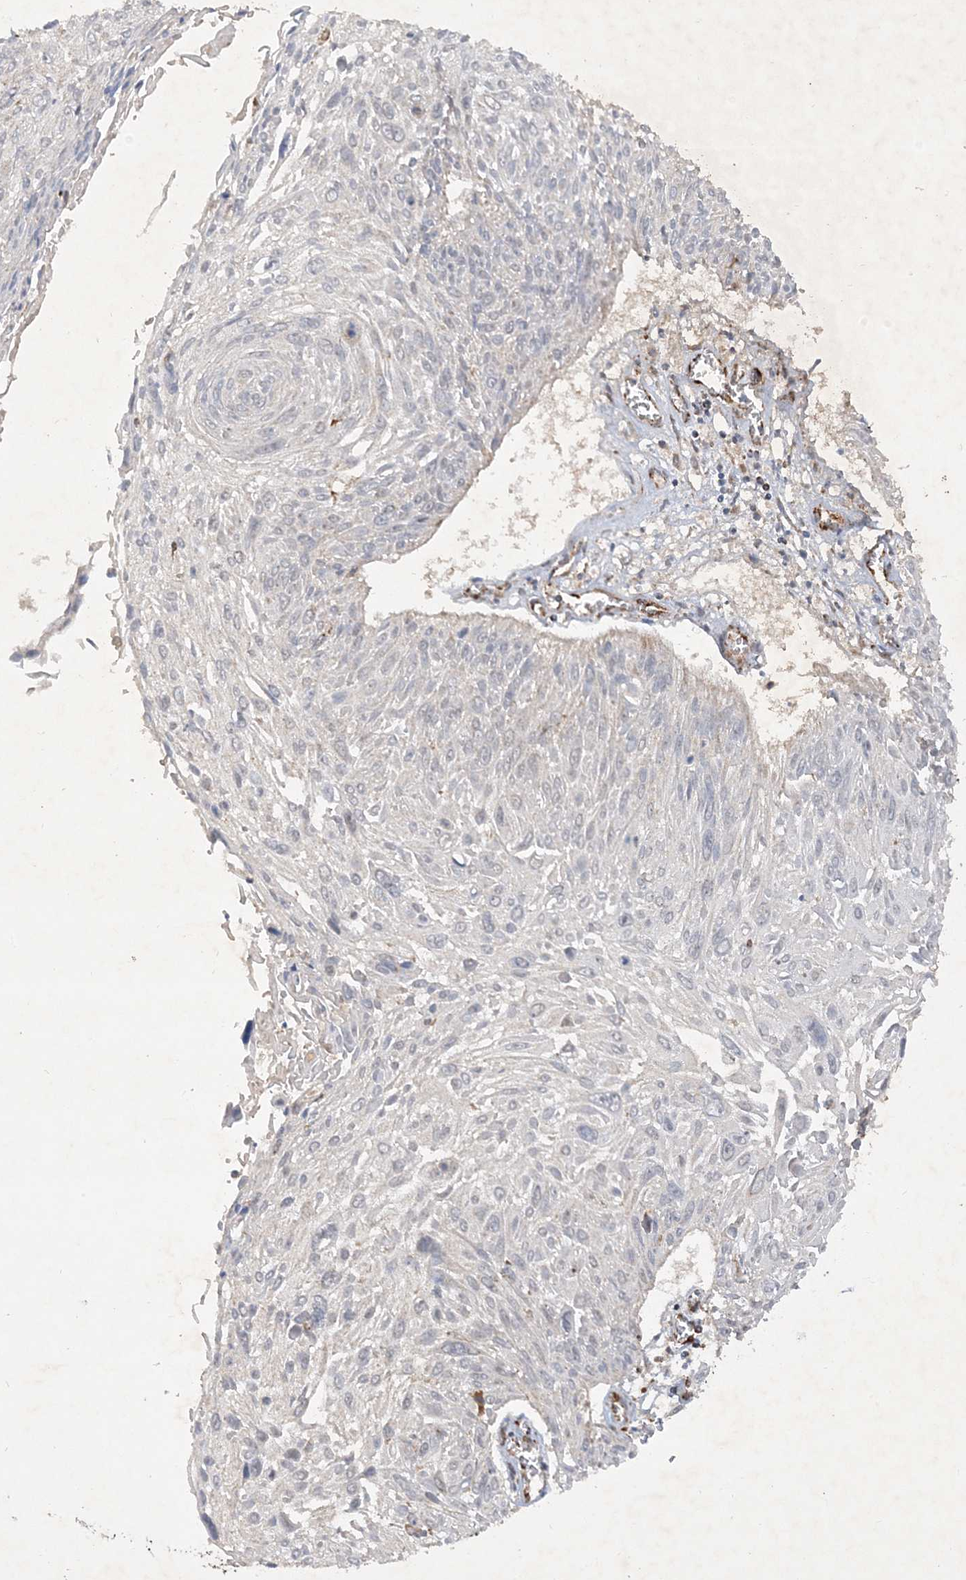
{"staining": {"intensity": "negative", "quantity": "none", "location": "none"}, "tissue": "cervical cancer", "cell_type": "Tumor cells", "image_type": "cancer", "snomed": [{"axis": "morphology", "description": "Squamous cell carcinoma, NOS"}, {"axis": "topography", "description": "Cervix"}], "caption": "The immunohistochemistry (IHC) photomicrograph has no significant positivity in tumor cells of cervical cancer tissue. The staining is performed using DAB brown chromogen with nuclei counter-stained in using hematoxylin.", "gene": "NDUFAF3", "patient": {"sex": "female", "age": 51}}